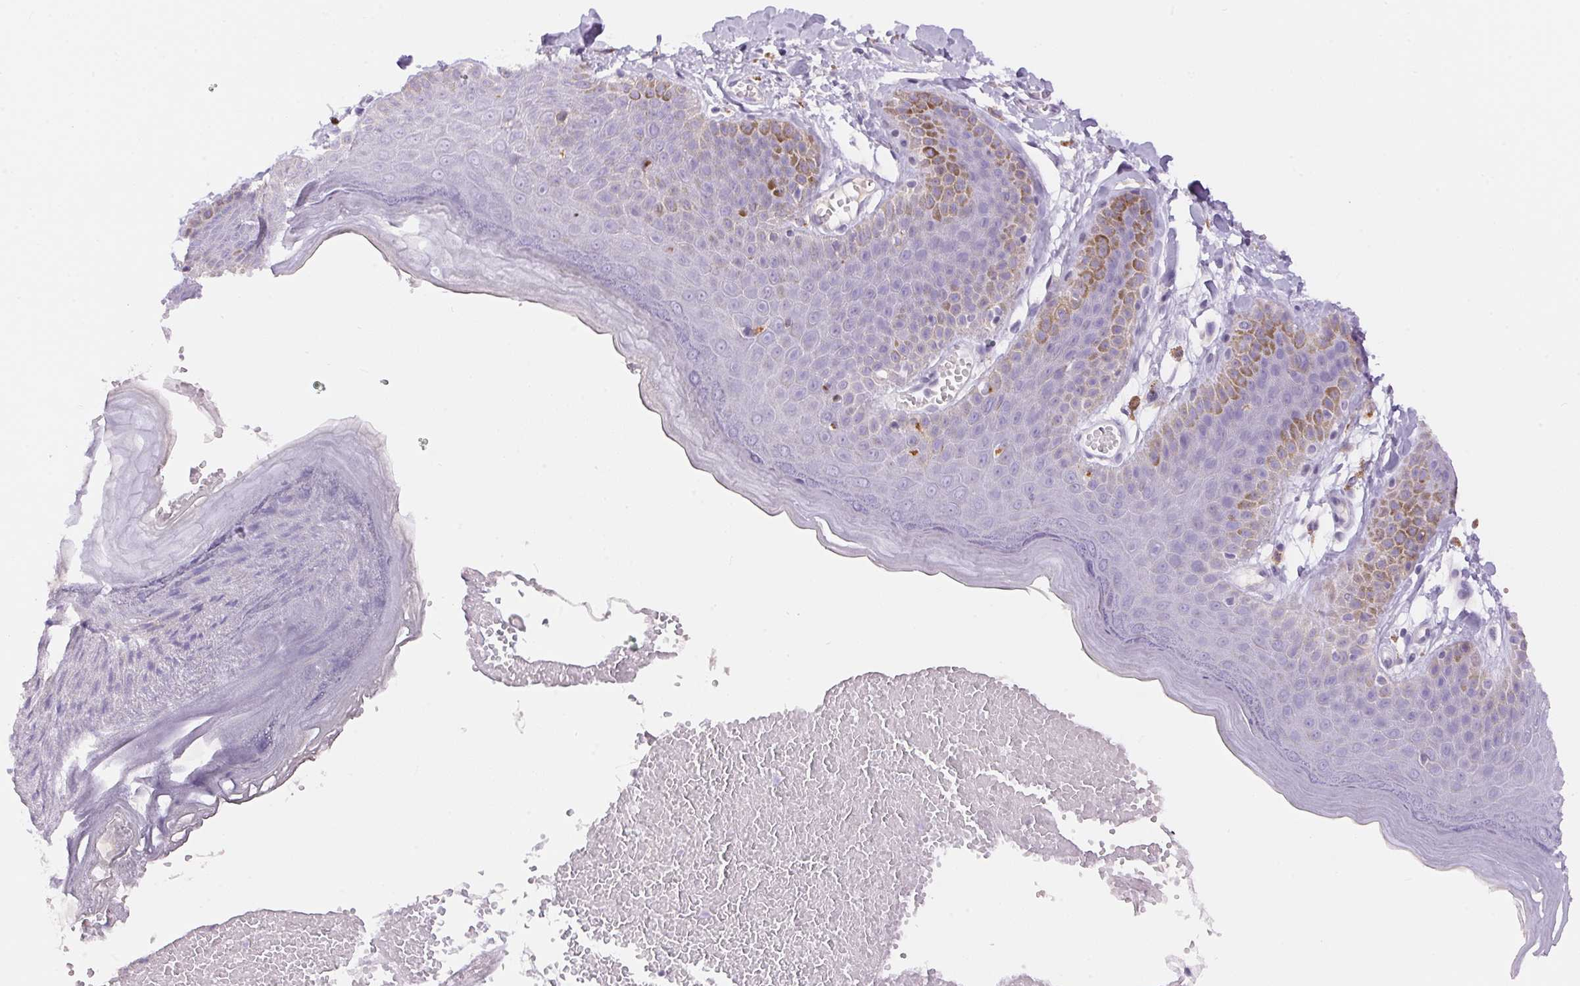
{"staining": {"intensity": "moderate", "quantity": "<25%", "location": "cytoplasmic/membranous"}, "tissue": "skin", "cell_type": "Epidermal cells", "image_type": "normal", "snomed": [{"axis": "morphology", "description": "Normal tissue, NOS"}, {"axis": "topography", "description": "Anal"}], "caption": "A micrograph of skin stained for a protein exhibits moderate cytoplasmic/membranous brown staining in epidermal cells. (Stains: DAB in brown, nuclei in blue, Microscopy: brightfield microscopy at high magnification).", "gene": "PNLIPRP3", "patient": {"sex": "male", "age": 53}}